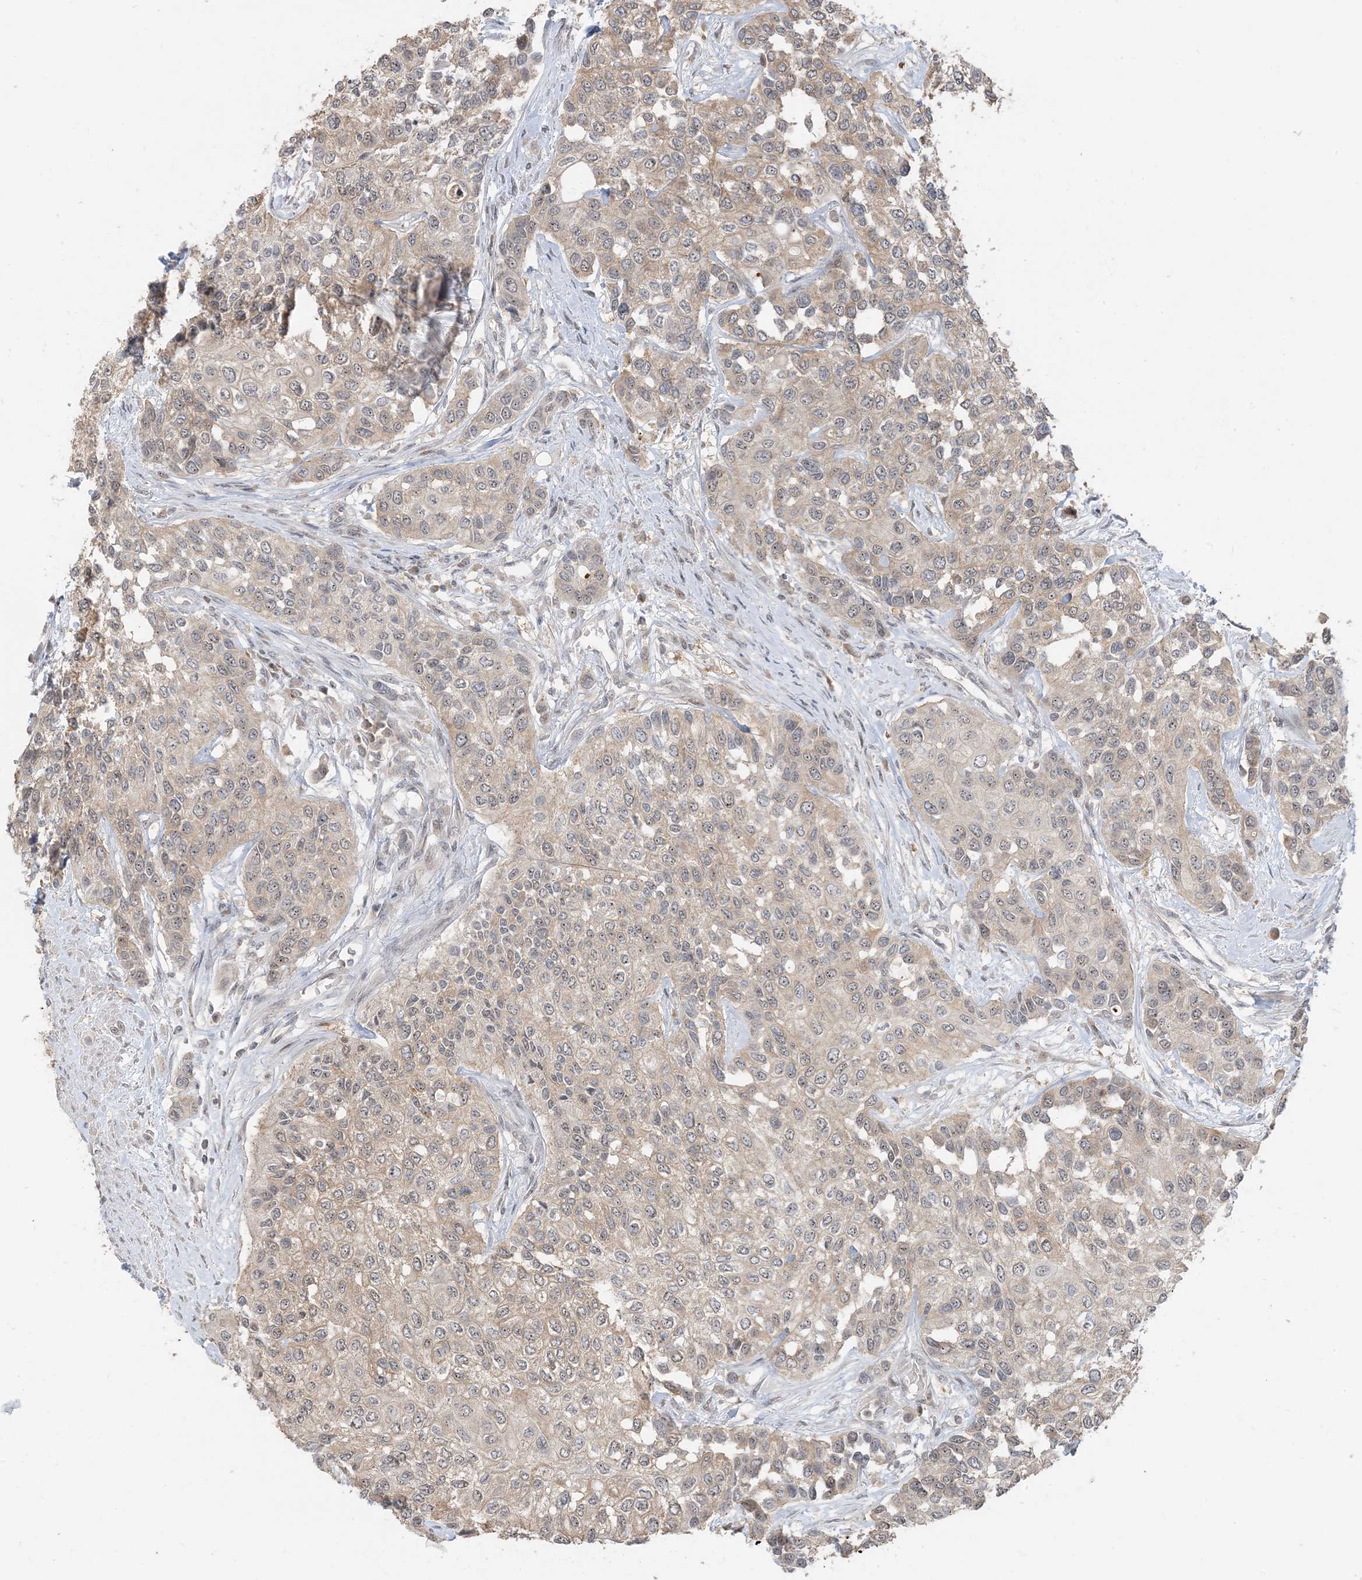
{"staining": {"intensity": "weak", "quantity": "25%-75%", "location": "cytoplasmic/membranous"}, "tissue": "urothelial cancer", "cell_type": "Tumor cells", "image_type": "cancer", "snomed": [{"axis": "morphology", "description": "Normal tissue, NOS"}, {"axis": "morphology", "description": "Urothelial carcinoma, High grade"}, {"axis": "topography", "description": "Vascular tissue"}, {"axis": "topography", "description": "Urinary bladder"}], "caption": "Human urothelial cancer stained with a protein marker demonstrates weak staining in tumor cells.", "gene": "PRRT3", "patient": {"sex": "female", "age": 56}}